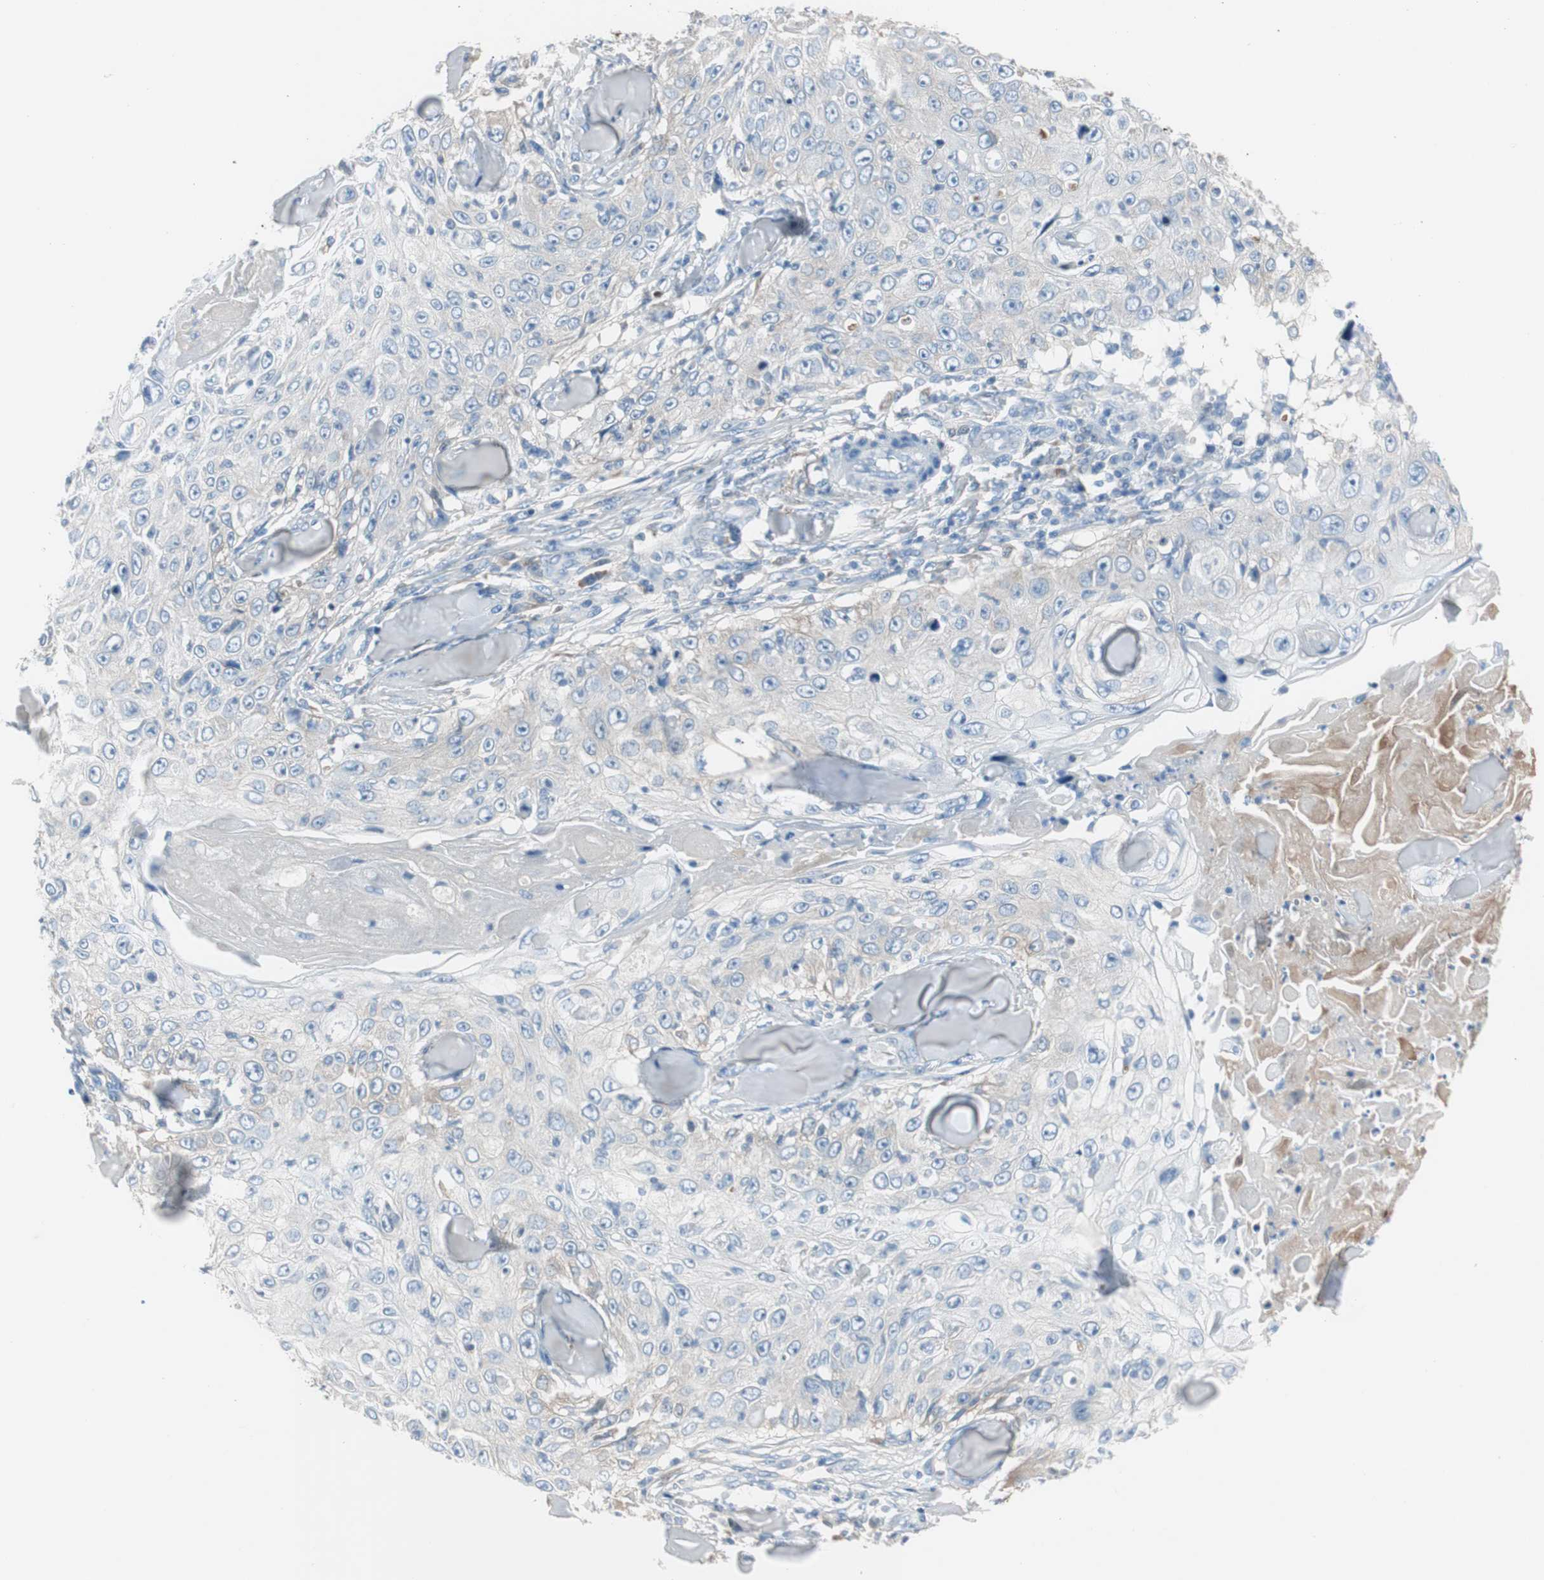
{"staining": {"intensity": "weak", "quantity": "<25%", "location": "cytoplasmic/membranous"}, "tissue": "skin cancer", "cell_type": "Tumor cells", "image_type": "cancer", "snomed": [{"axis": "morphology", "description": "Squamous cell carcinoma, NOS"}, {"axis": "topography", "description": "Skin"}], "caption": "IHC image of neoplastic tissue: human skin cancer stained with DAB (3,3'-diaminobenzidine) displays no significant protein staining in tumor cells.", "gene": "SERPINF1", "patient": {"sex": "male", "age": 86}}